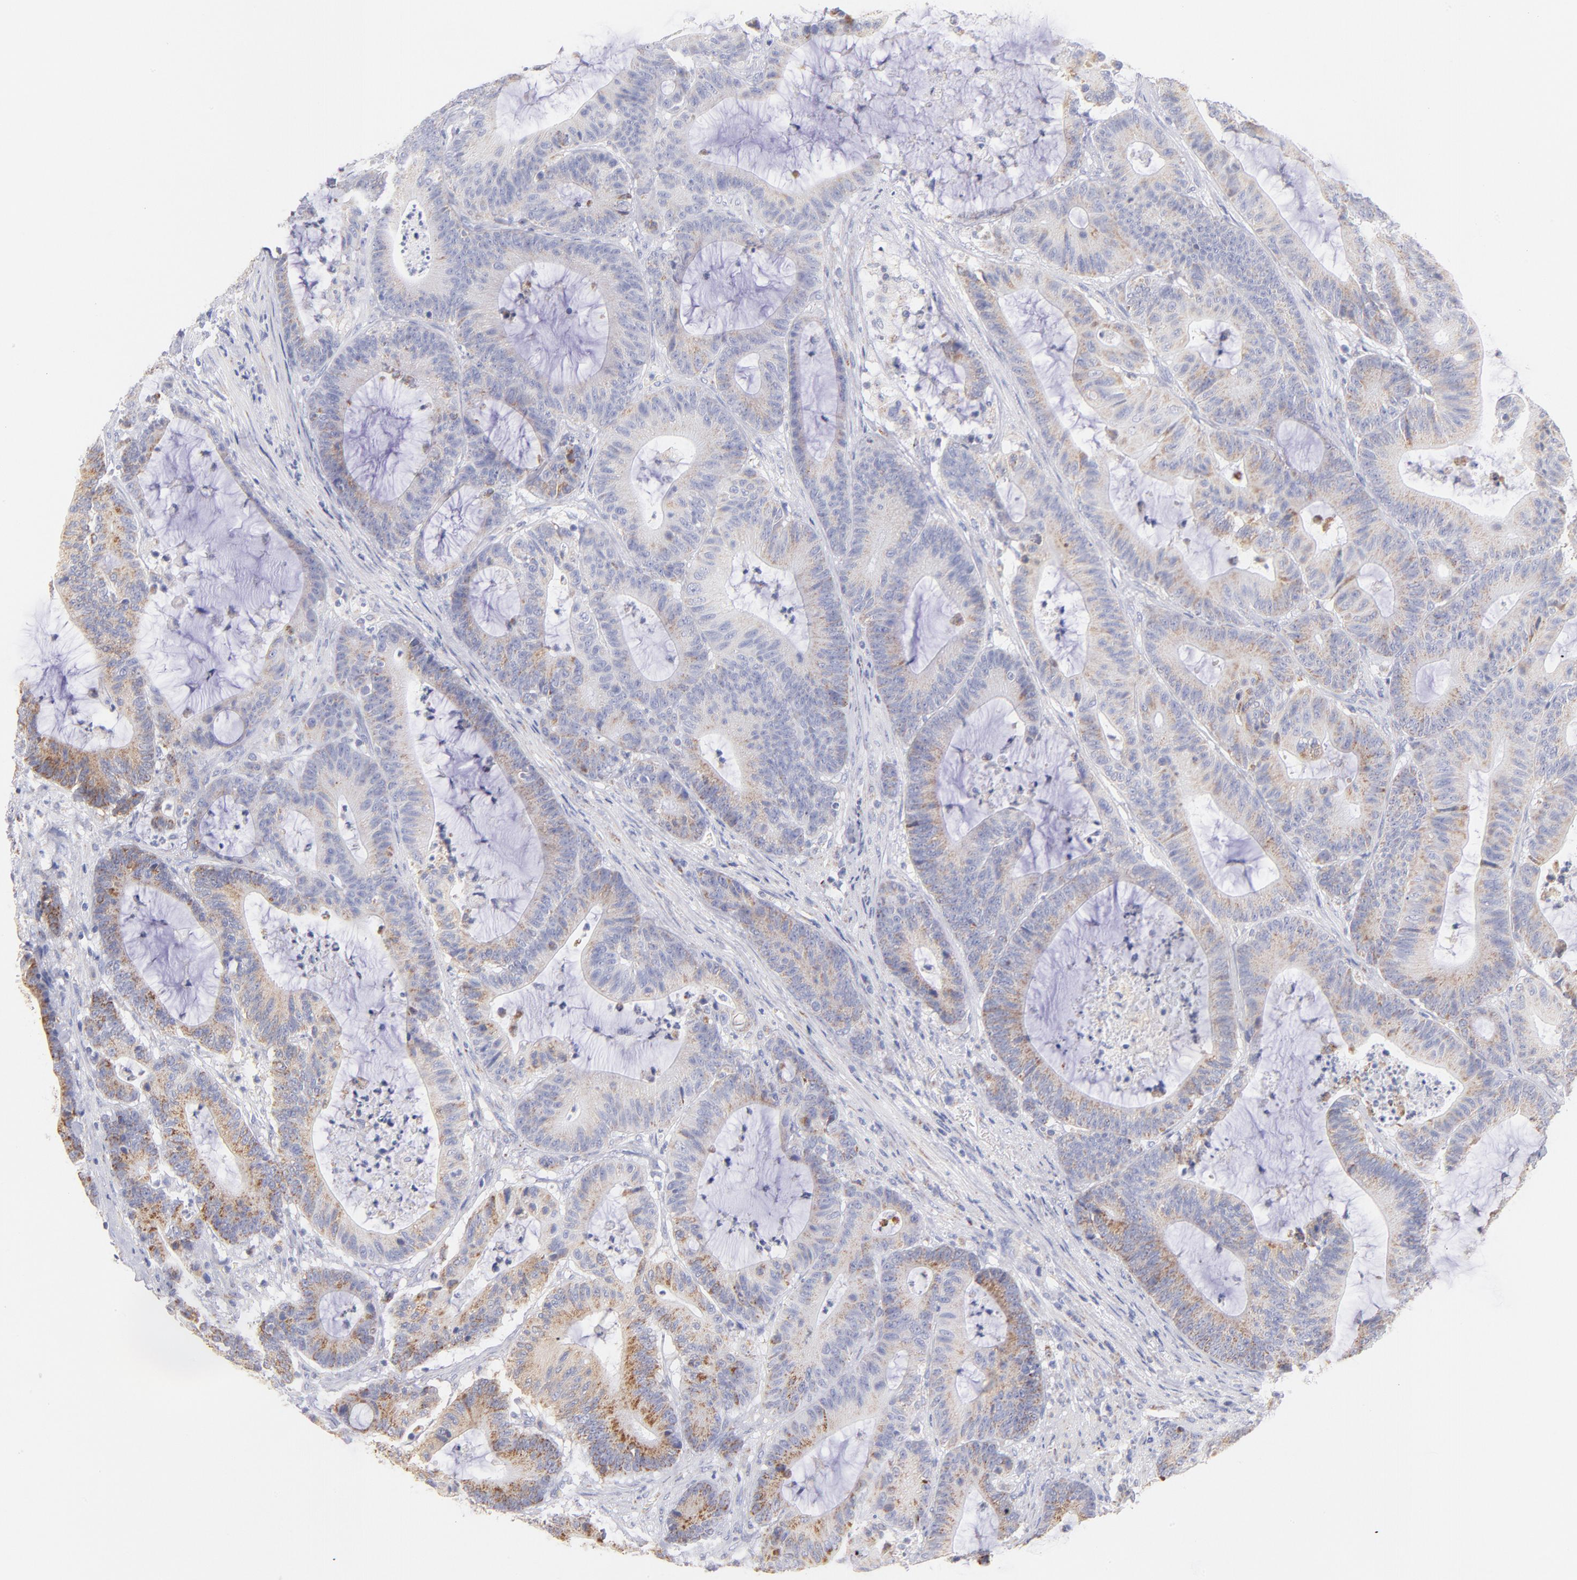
{"staining": {"intensity": "weak", "quantity": ">75%", "location": "cytoplasmic/membranous"}, "tissue": "colorectal cancer", "cell_type": "Tumor cells", "image_type": "cancer", "snomed": [{"axis": "morphology", "description": "Adenocarcinoma, NOS"}, {"axis": "topography", "description": "Colon"}], "caption": "Colorectal cancer (adenocarcinoma) stained with a protein marker displays weak staining in tumor cells.", "gene": "AIFM1", "patient": {"sex": "female", "age": 84}}